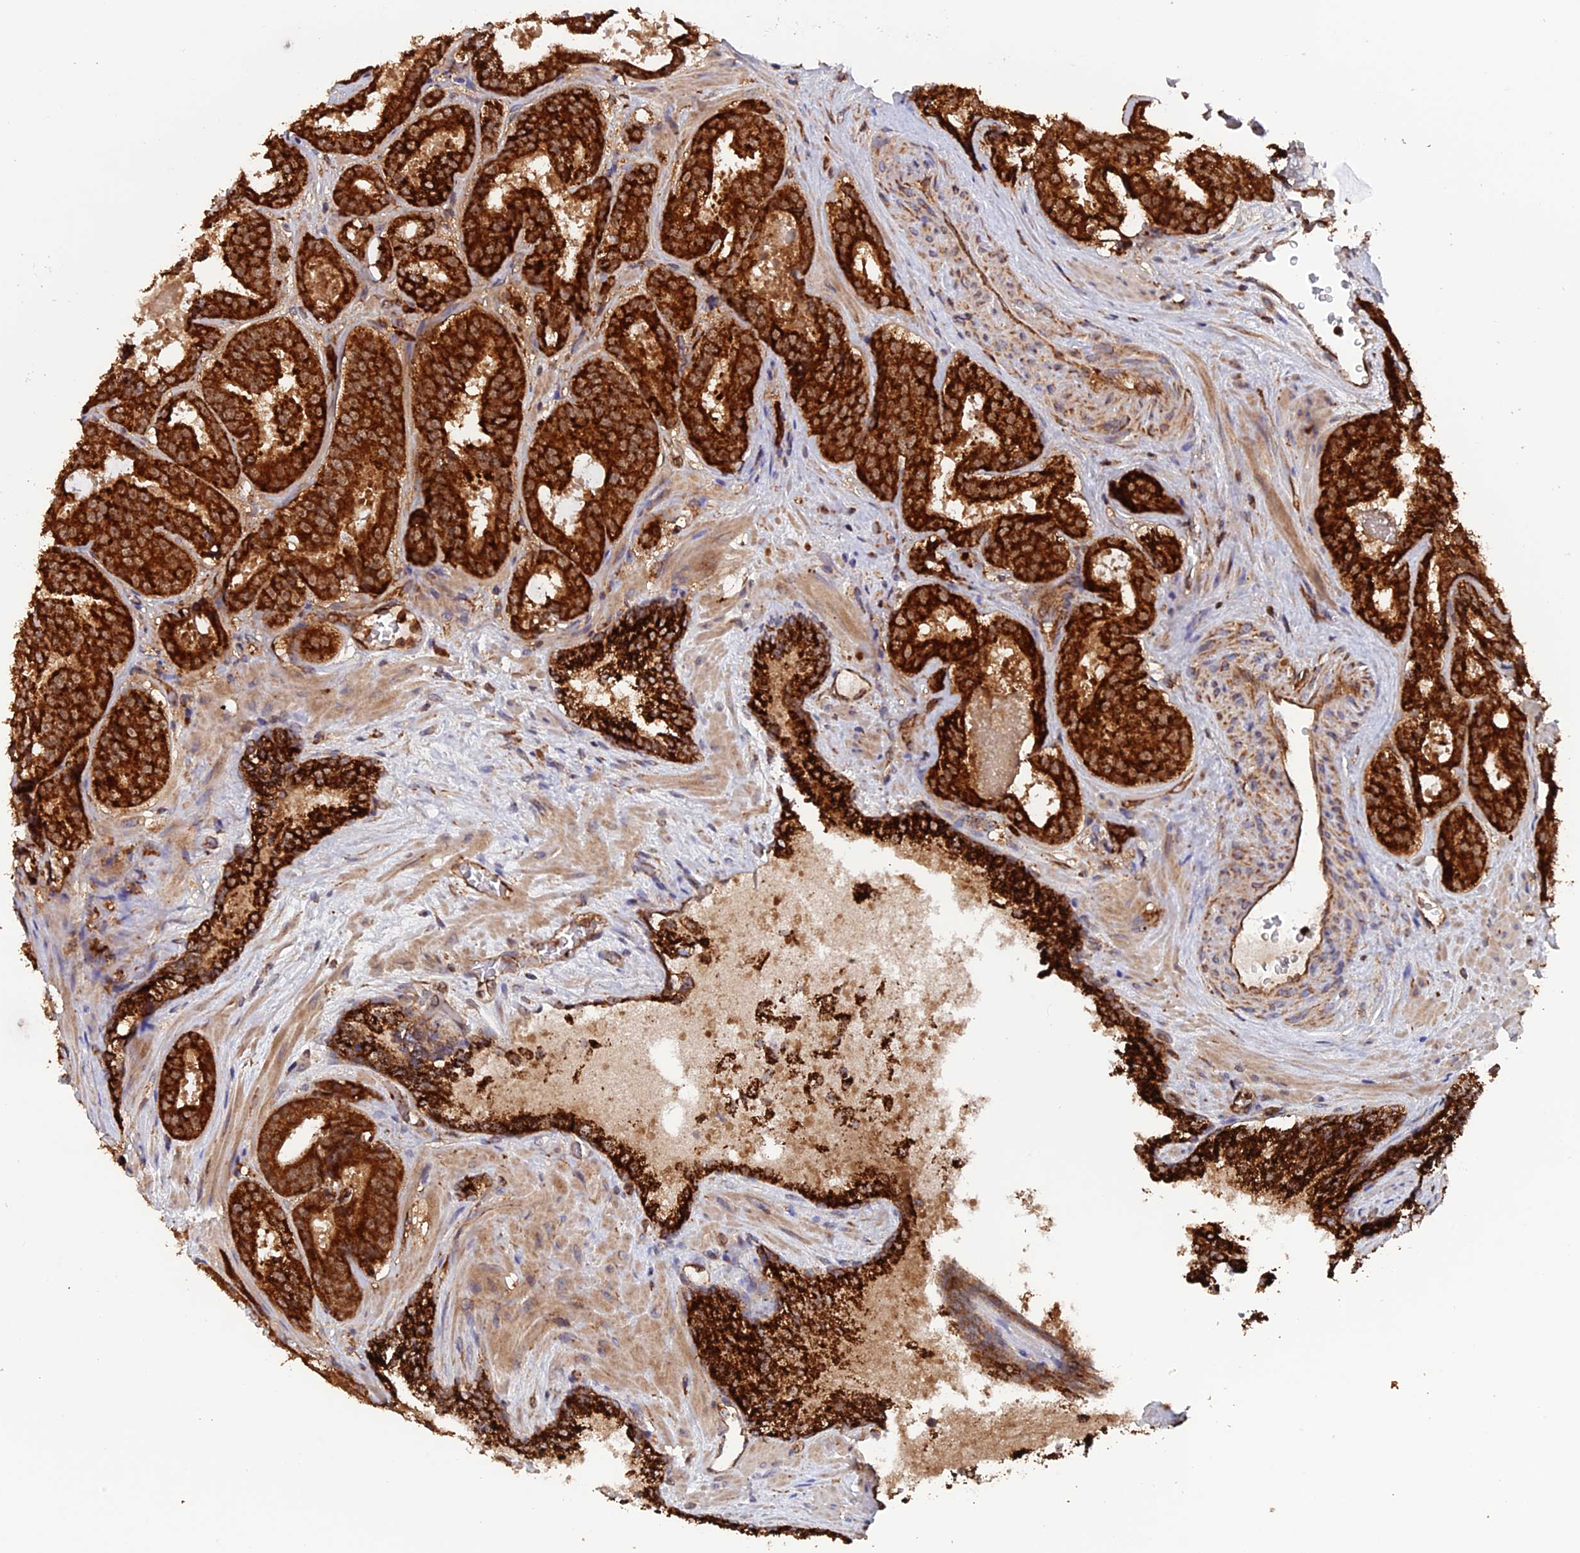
{"staining": {"intensity": "strong", "quantity": ">75%", "location": "cytoplasmic/membranous"}, "tissue": "prostate cancer", "cell_type": "Tumor cells", "image_type": "cancer", "snomed": [{"axis": "morphology", "description": "Adenocarcinoma, High grade"}, {"axis": "topography", "description": "Prostate"}], "caption": "Immunohistochemistry (DAB) staining of prostate cancer displays strong cytoplasmic/membranous protein expression in about >75% of tumor cells.", "gene": "DTYMK", "patient": {"sex": "male", "age": 57}}